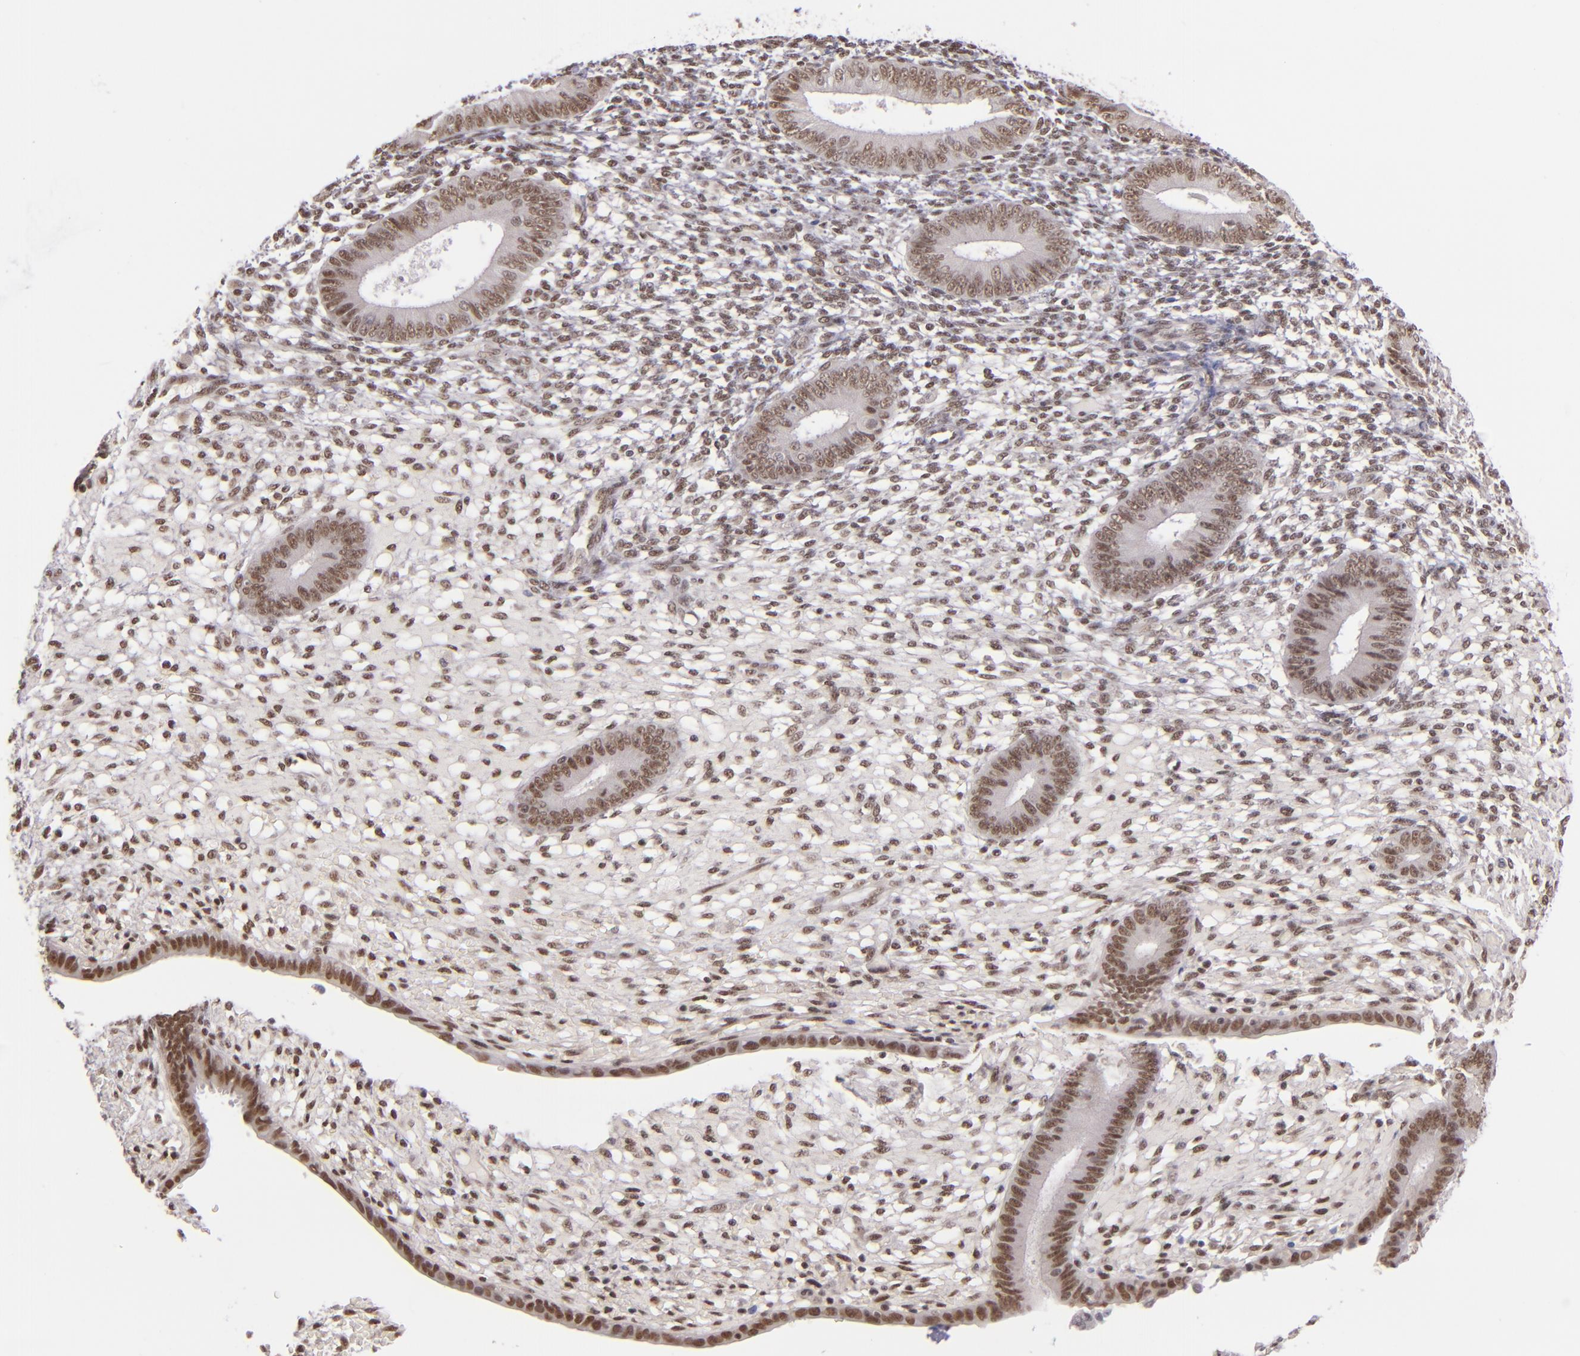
{"staining": {"intensity": "moderate", "quantity": ">75%", "location": "nuclear"}, "tissue": "endometrium", "cell_type": "Cells in endometrial stroma", "image_type": "normal", "snomed": [{"axis": "morphology", "description": "Normal tissue, NOS"}, {"axis": "topography", "description": "Endometrium"}], "caption": "Immunohistochemical staining of unremarkable human endometrium reveals >75% levels of moderate nuclear protein expression in approximately >75% of cells in endometrial stroma.", "gene": "ZNF148", "patient": {"sex": "female", "age": 42}}